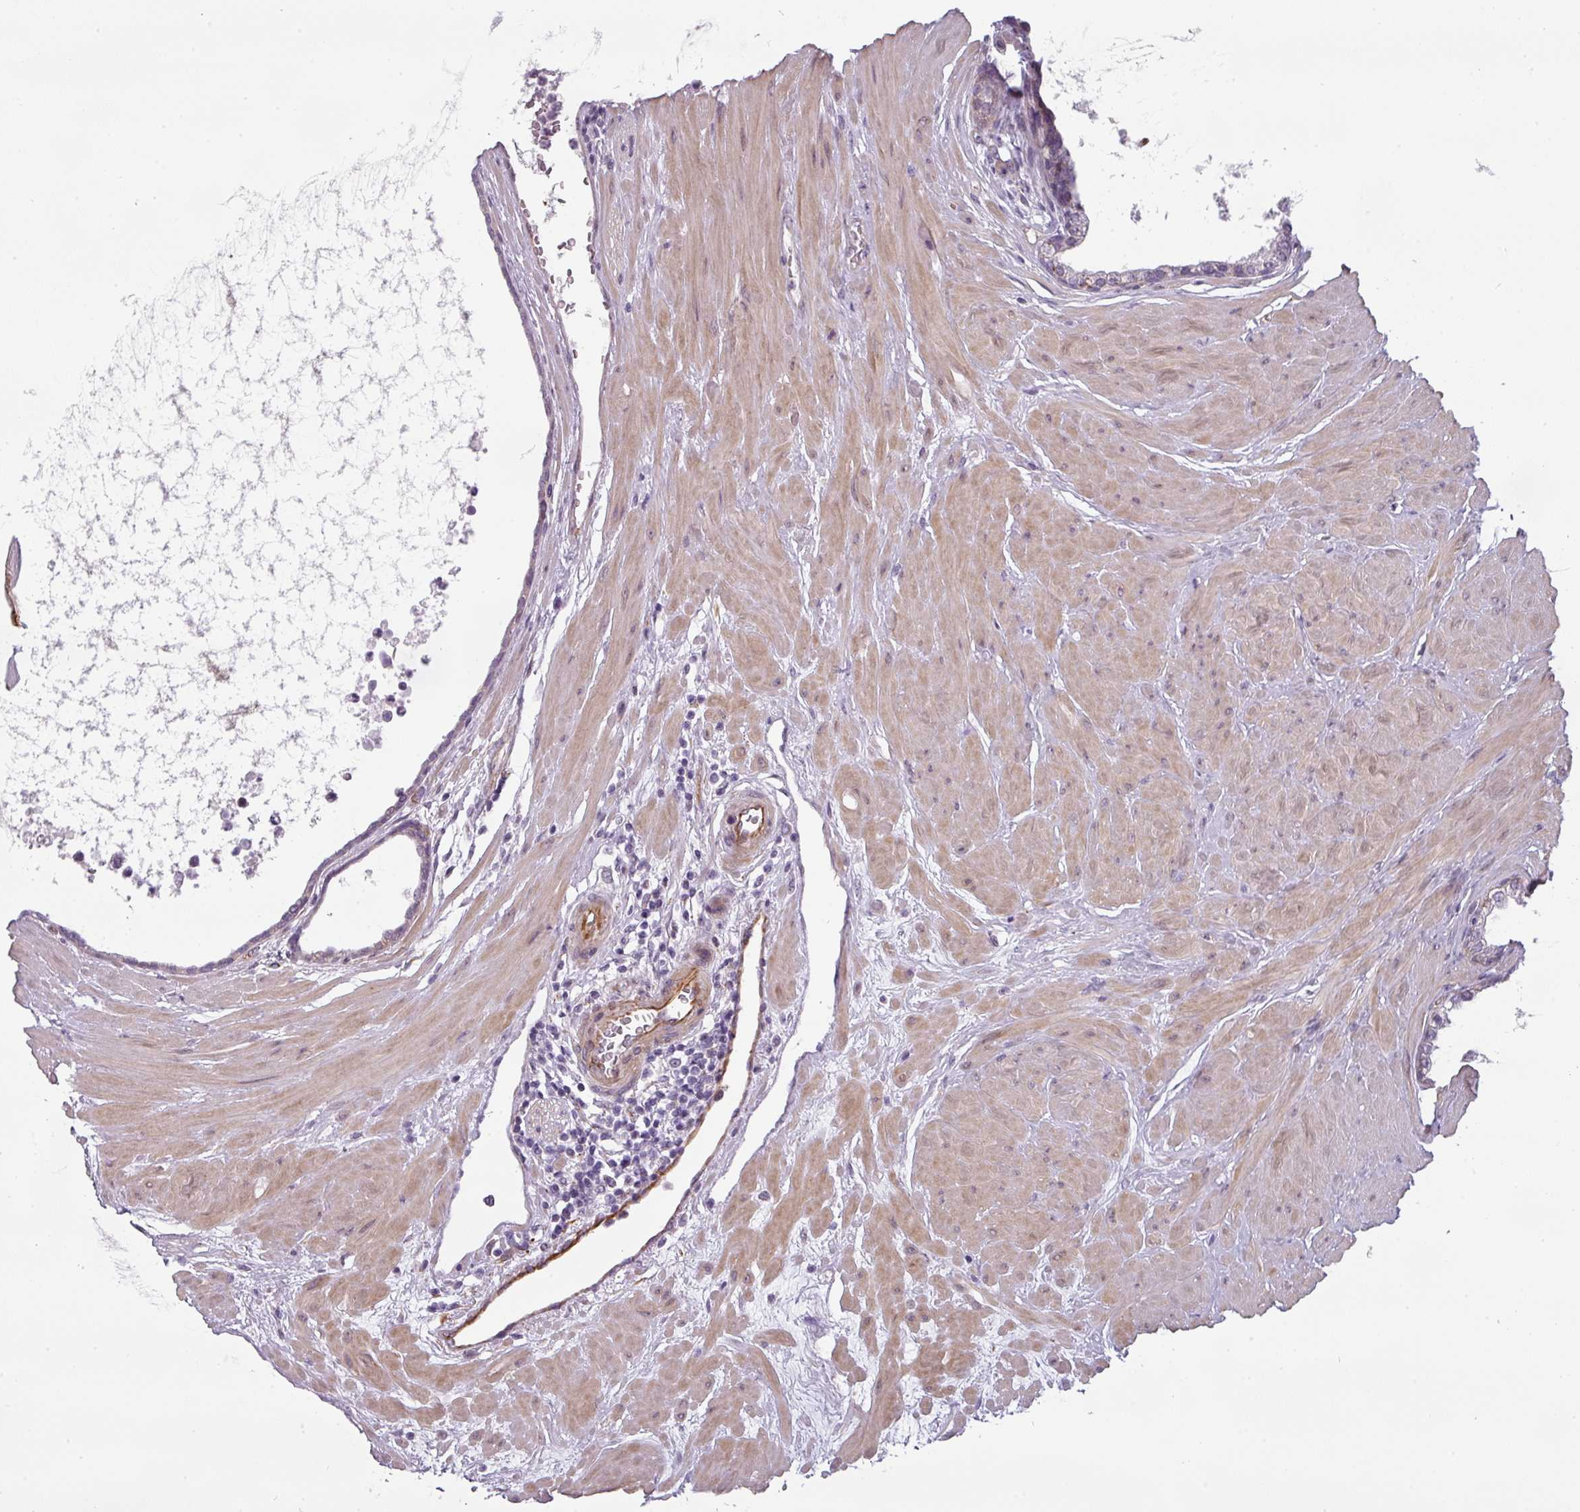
{"staining": {"intensity": "negative", "quantity": "none", "location": "none"}, "tissue": "prostate", "cell_type": "Glandular cells", "image_type": "normal", "snomed": [{"axis": "morphology", "description": "Normal tissue, NOS"}, {"axis": "topography", "description": "Prostate"}], "caption": "Prostate was stained to show a protein in brown. There is no significant positivity in glandular cells. (DAB (3,3'-diaminobenzidine) IHC, high magnification).", "gene": "CHRDL1", "patient": {"sex": "male", "age": 48}}